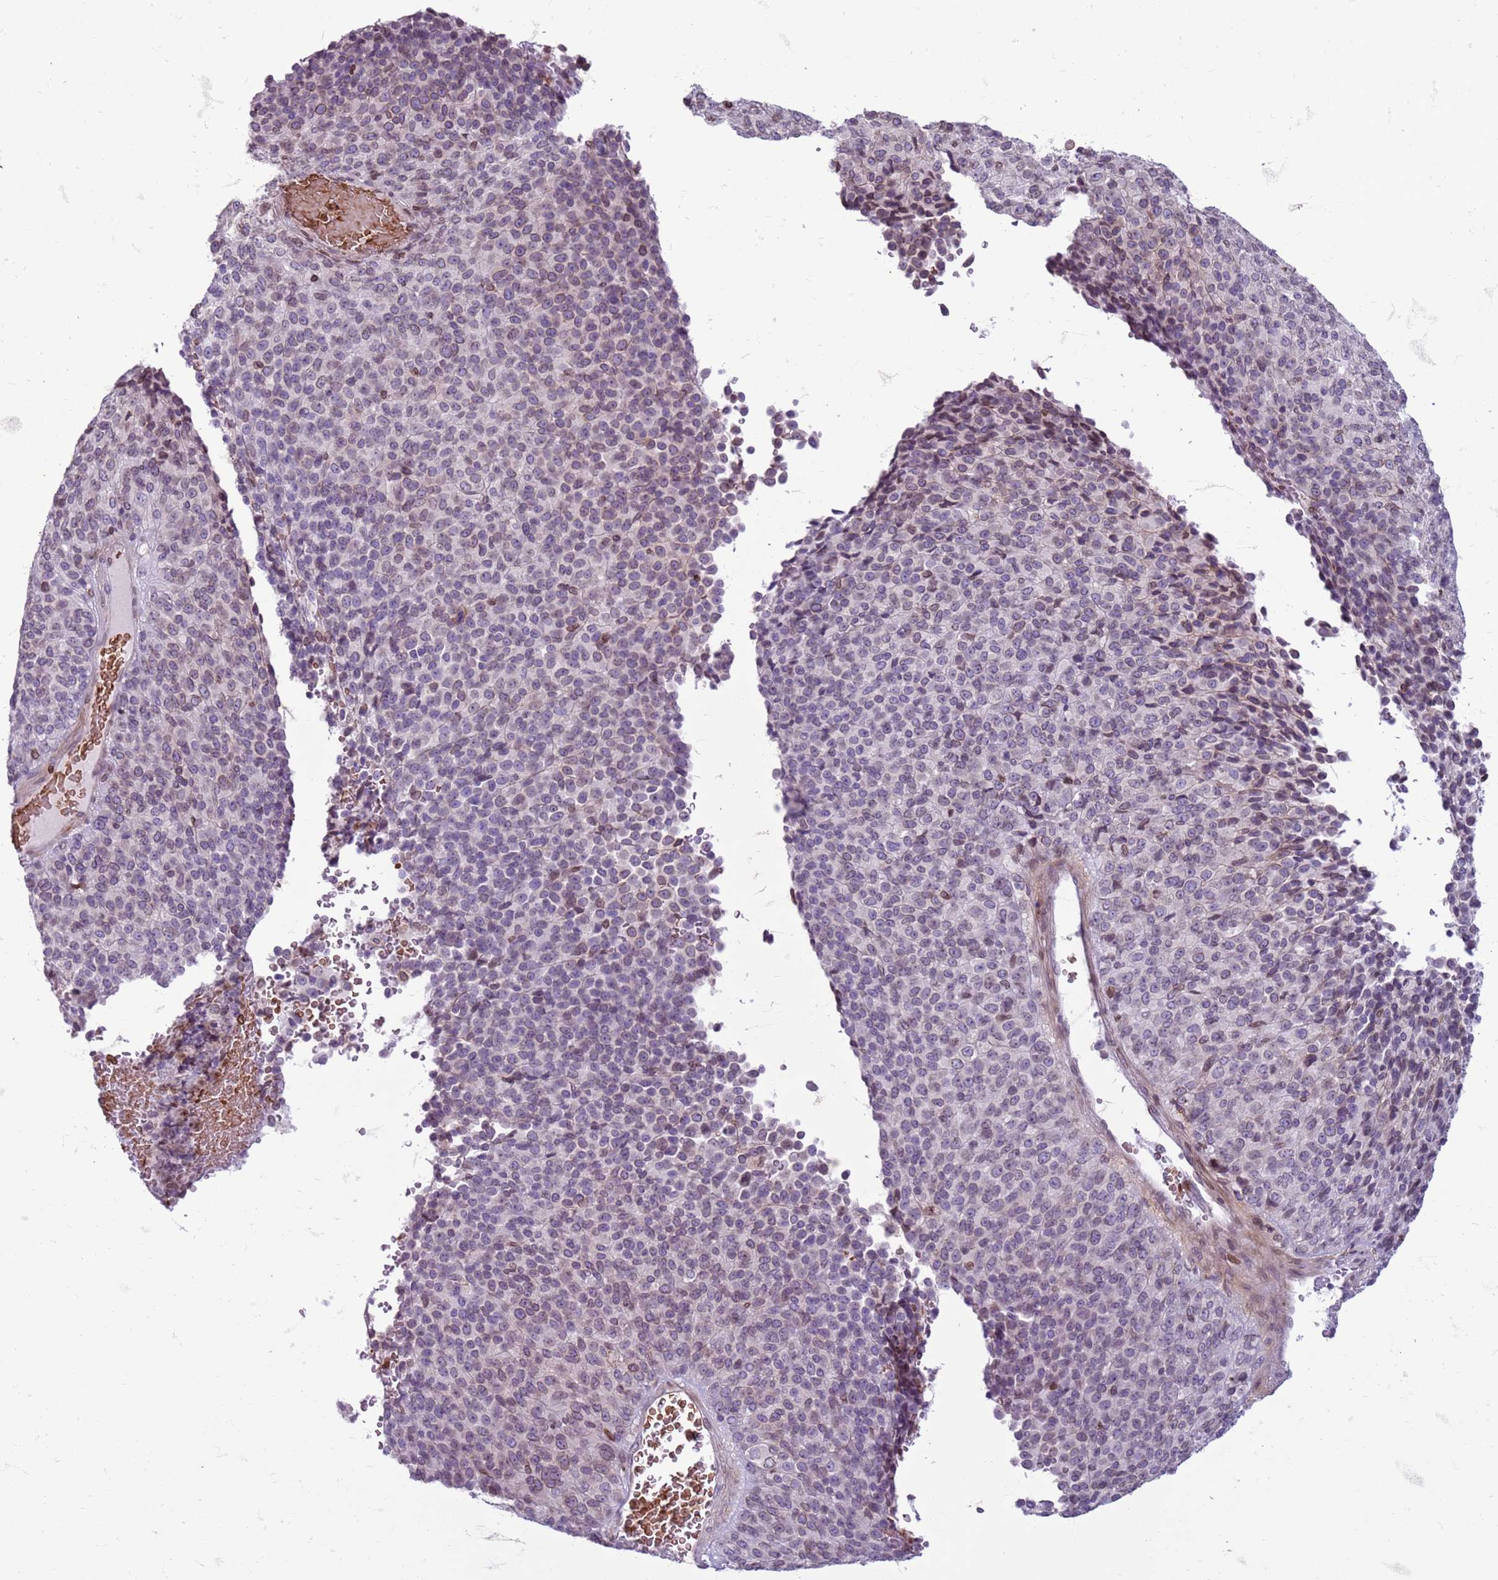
{"staining": {"intensity": "weak", "quantity": "<25%", "location": "cytoplasmic/membranous,nuclear"}, "tissue": "melanoma", "cell_type": "Tumor cells", "image_type": "cancer", "snomed": [{"axis": "morphology", "description": "Malignant melanoma, Metastatic site"}, {"axis": "topography", "description": "Brain"}], "caption": "Immunohistochemical staining of human melanoma demonstrates no significant staining in tumor cells.", "gene": "METTL25B", "patient": {"sex": "female", "age": 56}}